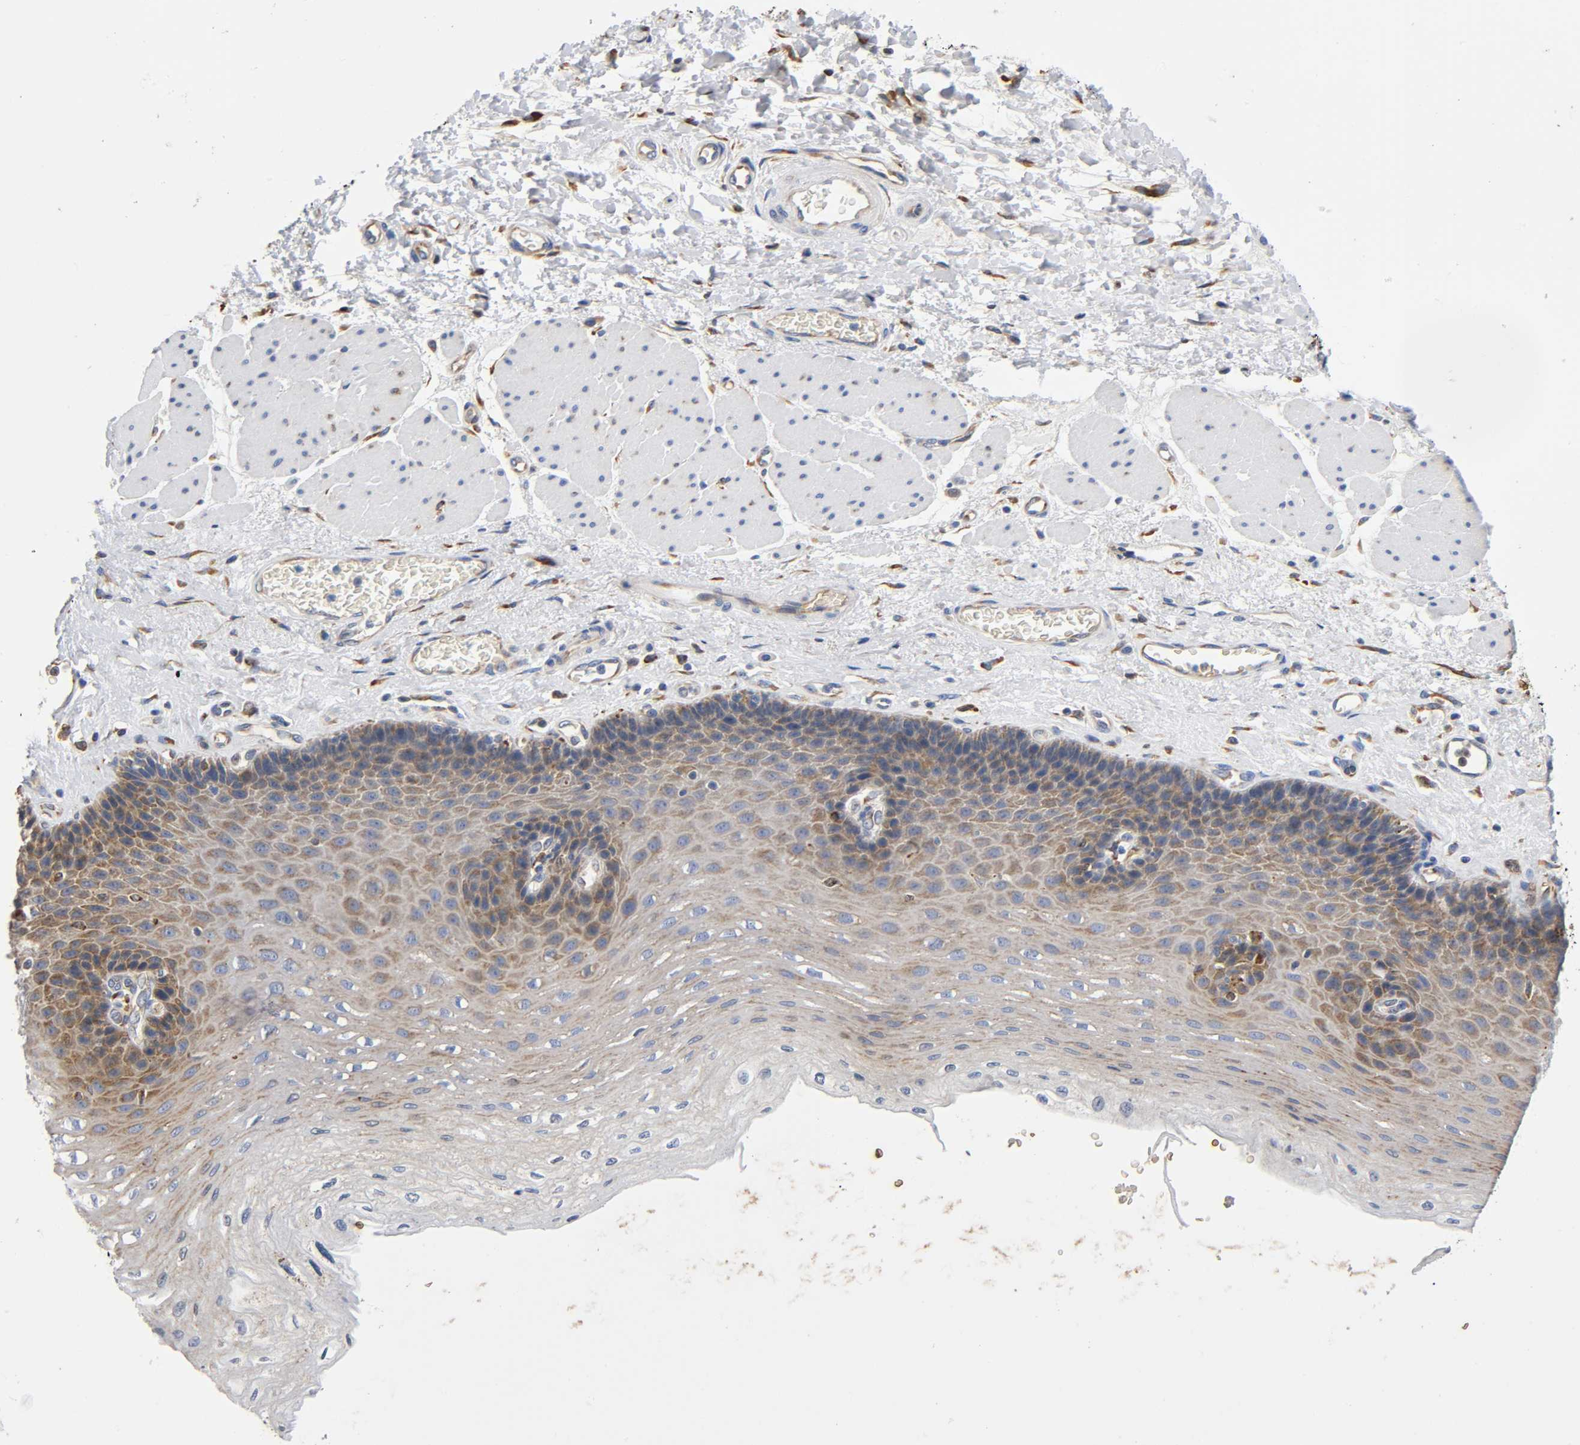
{"staining": {"intensity": "moderate", "quantity": "25%-75%", "location": "cytoplasmic/membranous"}, "tissue": "esophagus", "cell_type": "Squamous epithelial cells", "image_type": "normal", "snomed": [{"axis": "morphology", "description": "Normal tissue, NOS"}, {"axis": "topography", "description": "Esophagus"}], "caption": "IHC image of unremarkable esophagus: esophagus stained using IHC exhibits medium levels of moderate protein expression localized specifically in the cytoplasmic/membranous of squamous epithelial cells, appearing as a cytoplasmic/membranous brown color.", "gene": "UCKL1", "patient": {"sex": "female", "age": 72}}